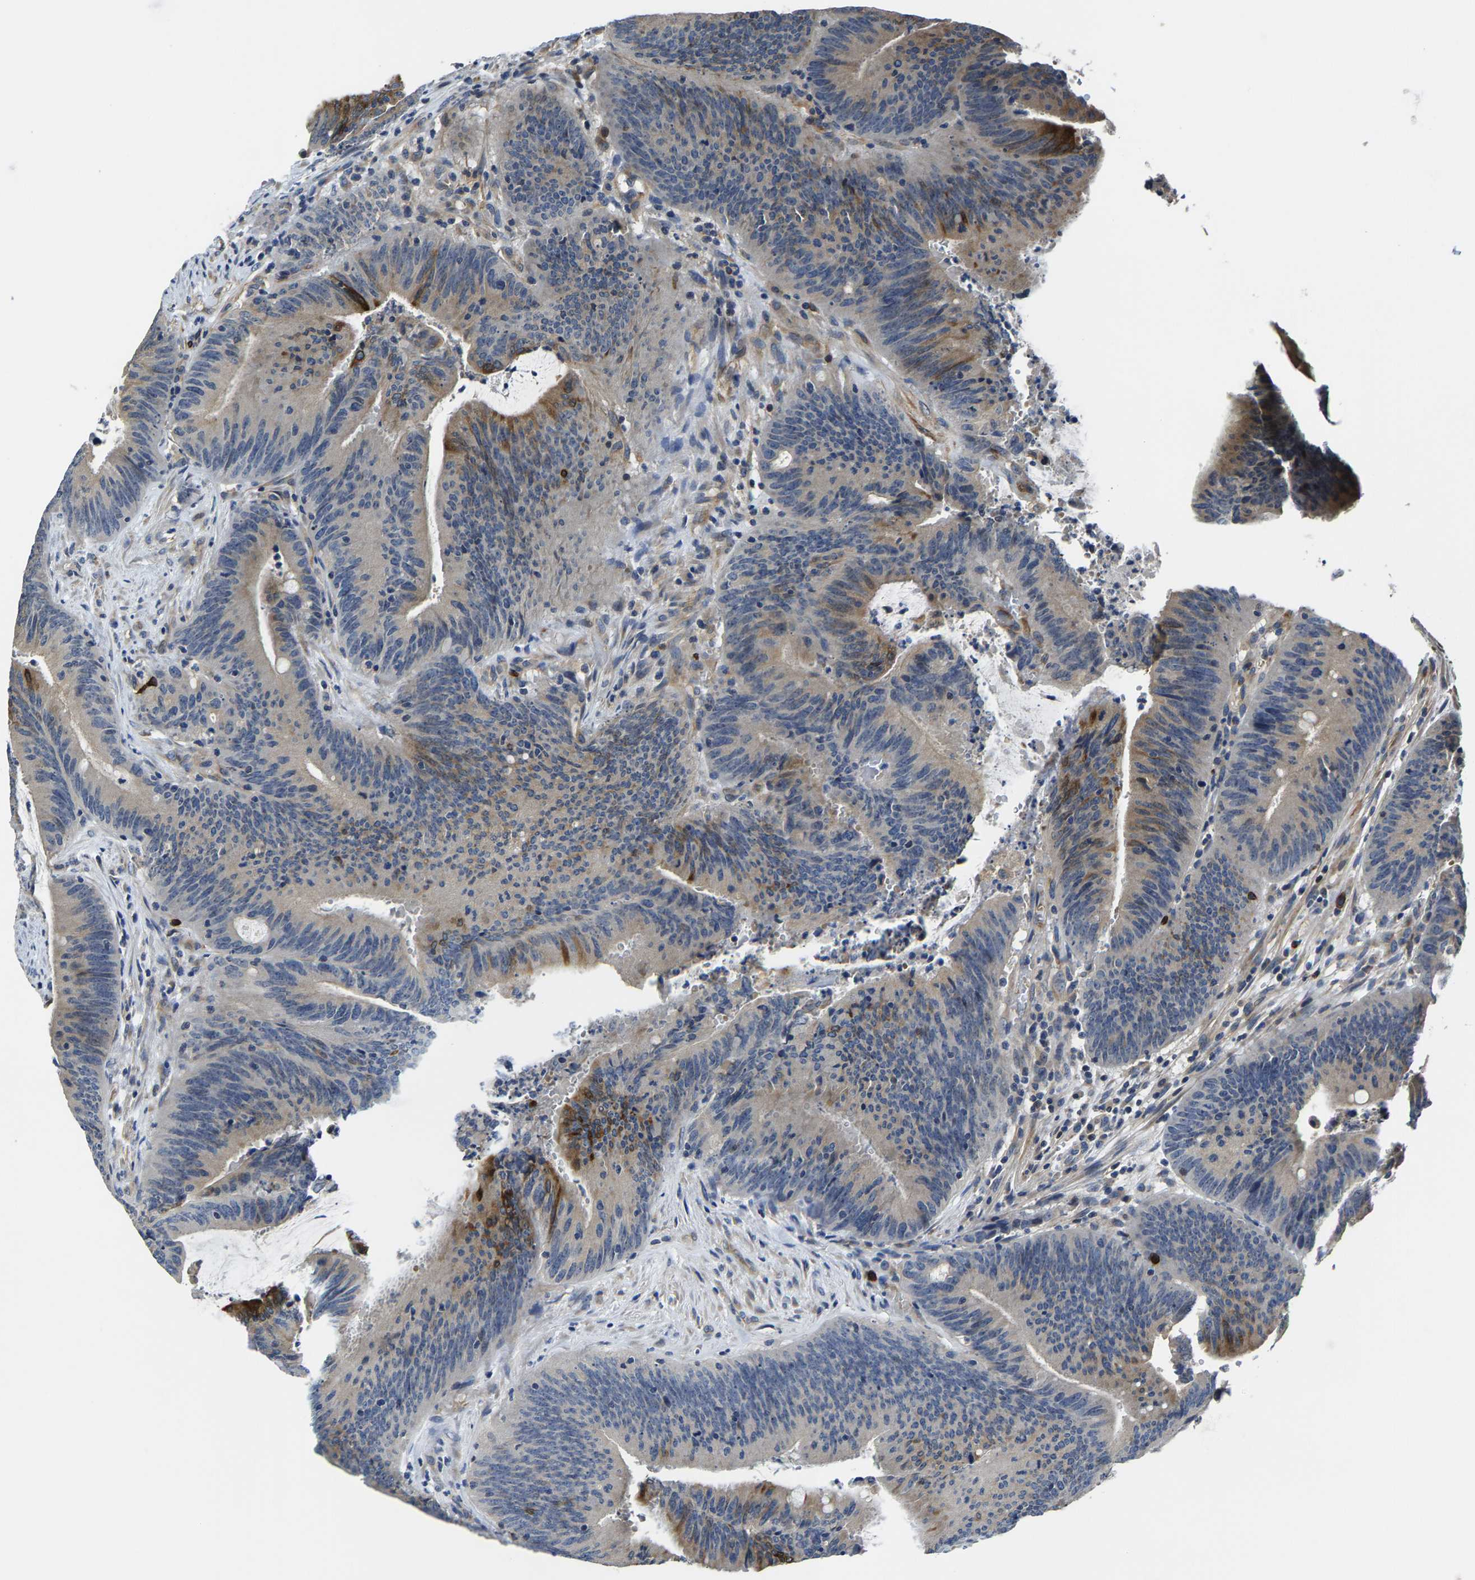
{"staining": {"intensity": "moderate", "quantity": "<25%", "location": "cytoplasmic/membranous"}, "tissue": "colorectal cancer", "cell_type": "Tumor cells", "image_type": "cancer", "snomed": [{"axis": "morphology", "description": "Normal tissue, NOS"}, {"axis": "morphology", "description": "Adenocarcinoma, NOS"}, {"axis": "topography", "description": "Rectum"}], "caption": "This image displays colorectal cancer stained with immunohistochemistry to label a protein in brown. The cytoplasmic/membranous of tumor cells show moderate positivity for the protein. Nuclei are counter-stained blue.", "gene": "AGBL3", "patient": {"sex": "female", "age": 66}}